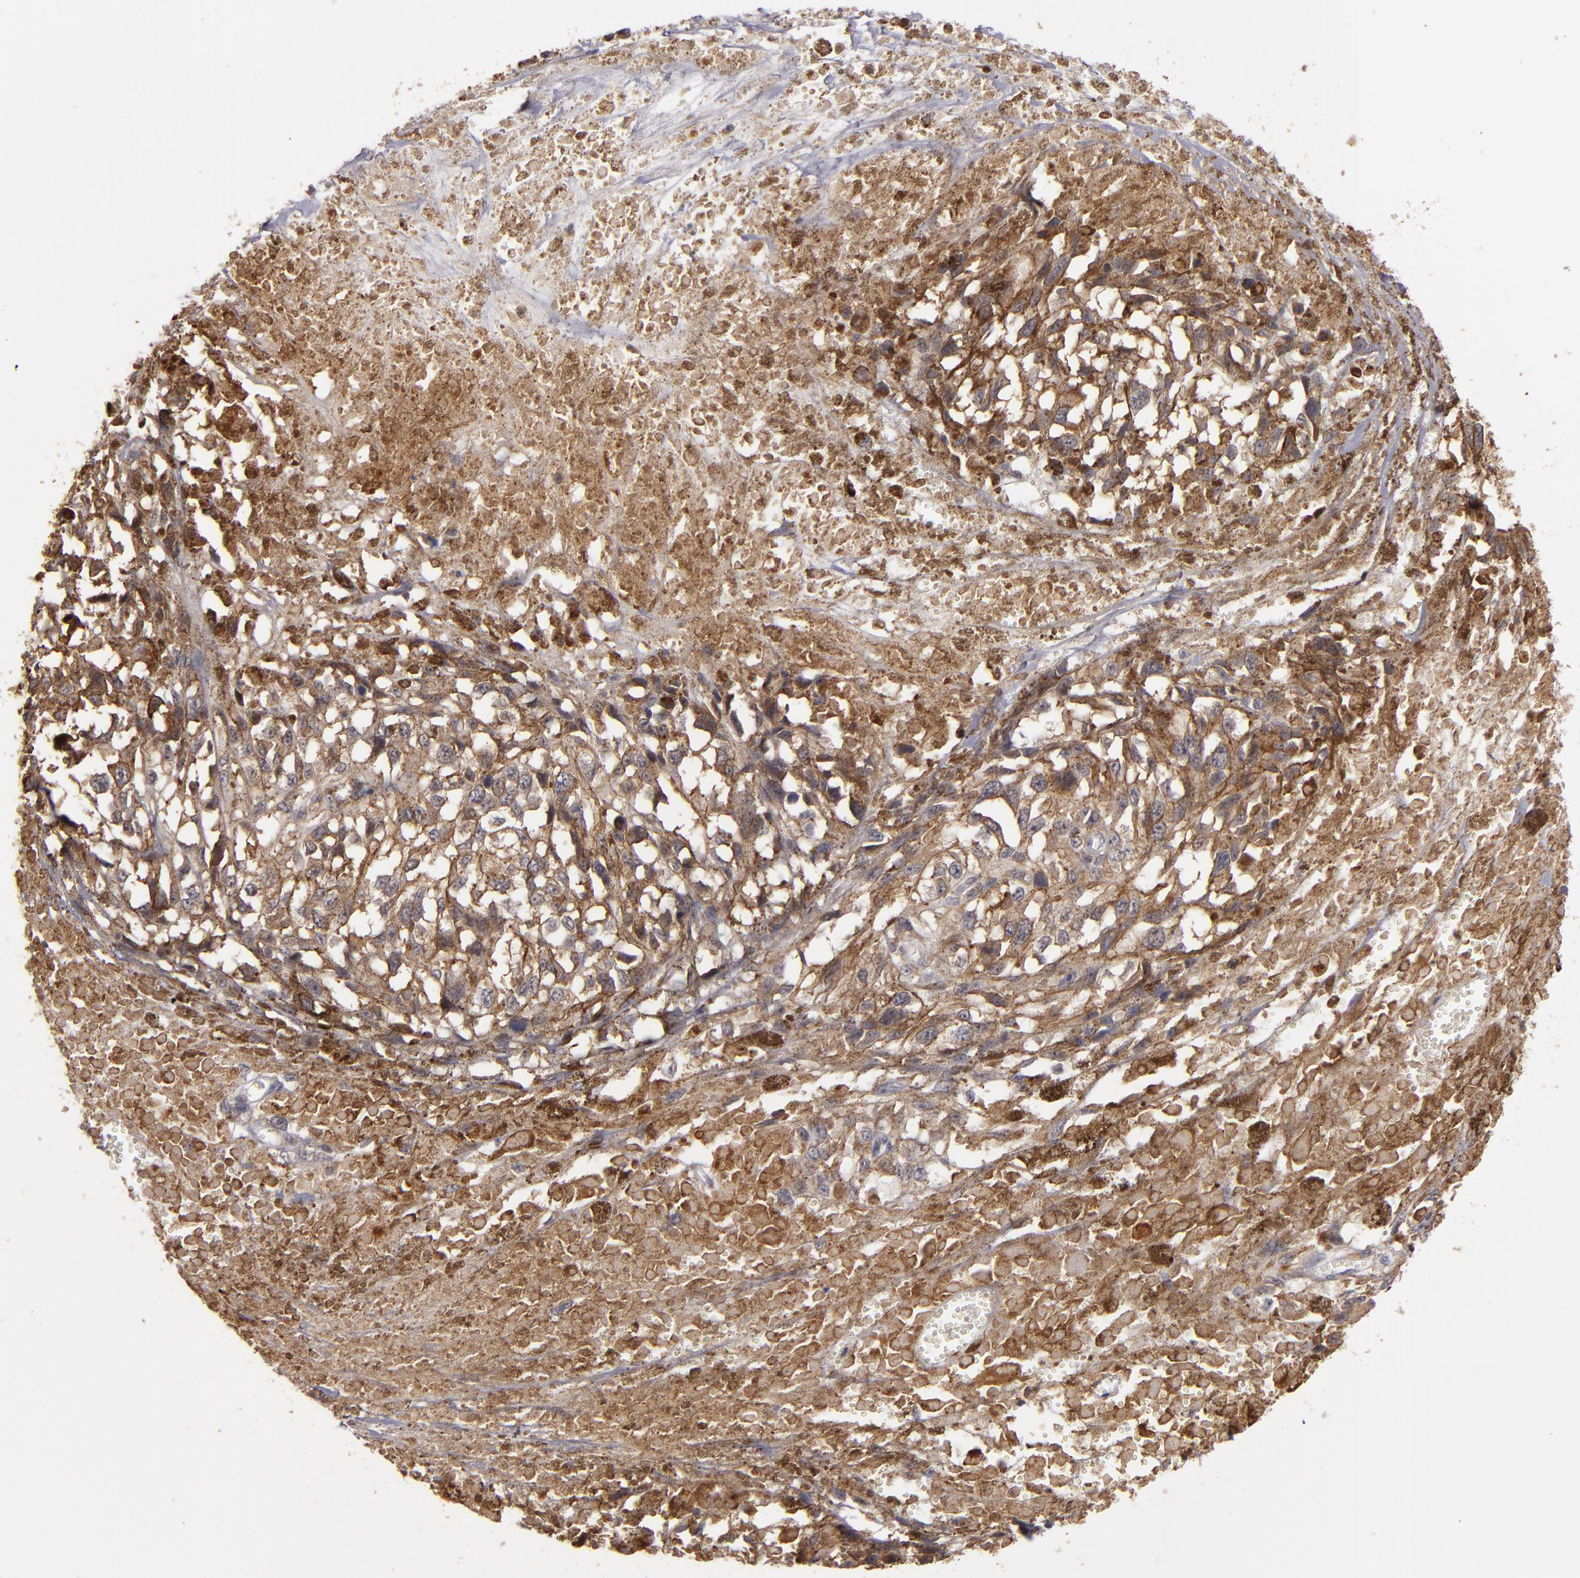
{"staining": {"intensity": "moderate", "quantity": ">75%", "location": "cytoplasmic/membranous"}, "tissue": "melanoma", "cell_type": "Tumor cells", "image_type": "cancer", "snomed": [{"axis": "morphology", "description": "Malignant melanoma, Metastatic site"}, {"axis": "topography", "description": "Lymph node"}], "caption": "Malignant melanoma (metastatic site) stained with a brown dye reveals moderate cytoplasmic/membranous positive staining in approximately >75% of tumor cells.", "gene": "STX3", "patient": {"sex": "male", "age": 59}}